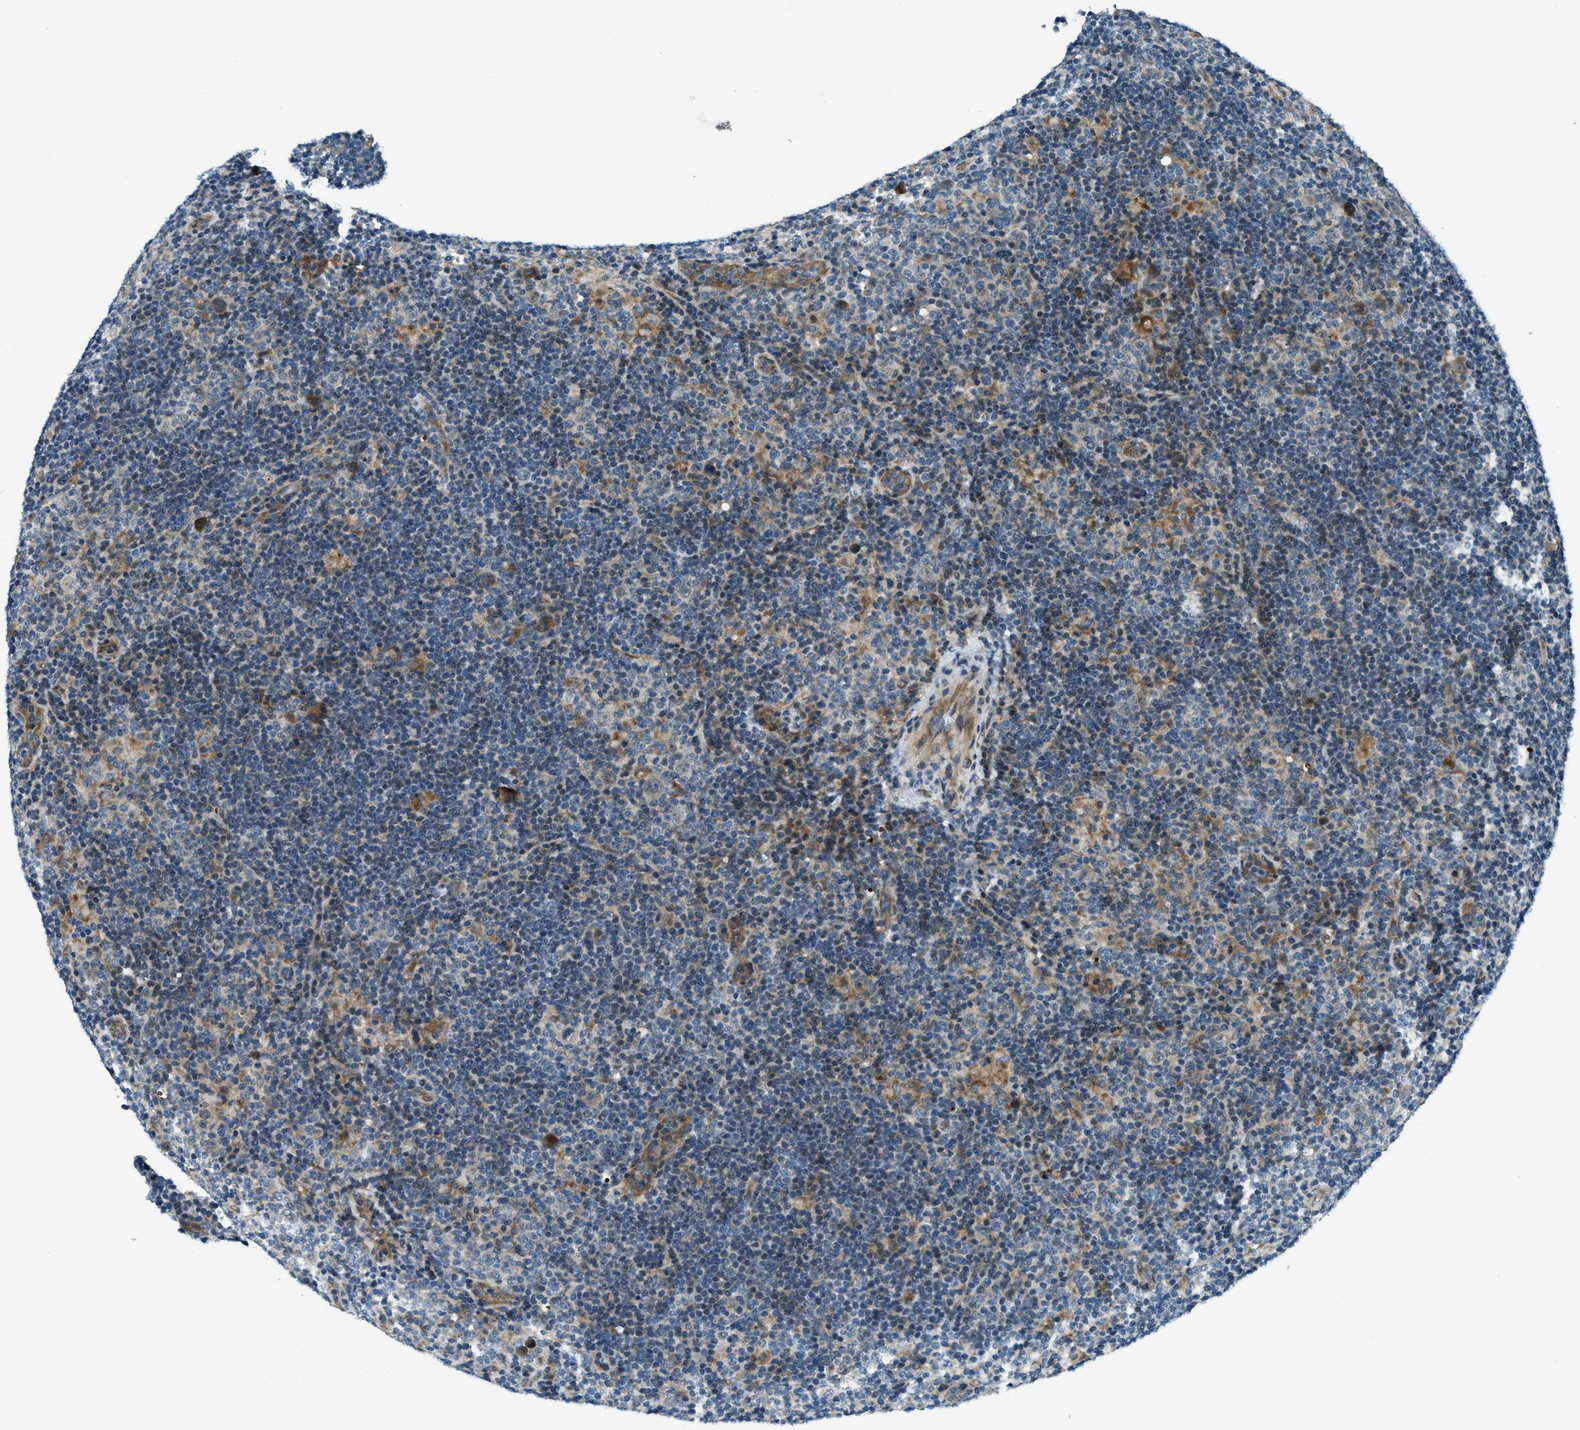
{"staining": {"intensity": "moderate", "quantity": "<25%", "location": "cytoplasmic/membranous"}, "tissue": "lymphoma", "cell_type": "Tumor cells", "image_type": "cancer", "snomed": [{"axis": "morphology", "description": "Hodgkin's disease, NOS"}, {"axis": "topography", "description": "Lymph node"}], "caption": "An image showing moderate cytoplasmic/membranous staining in approximately <25% of tumor cells in lymphoma, as visualized by brown immunohistochemical staining.", "gene": "GINM1", "patient": {"sex": "female", "age": 57}}